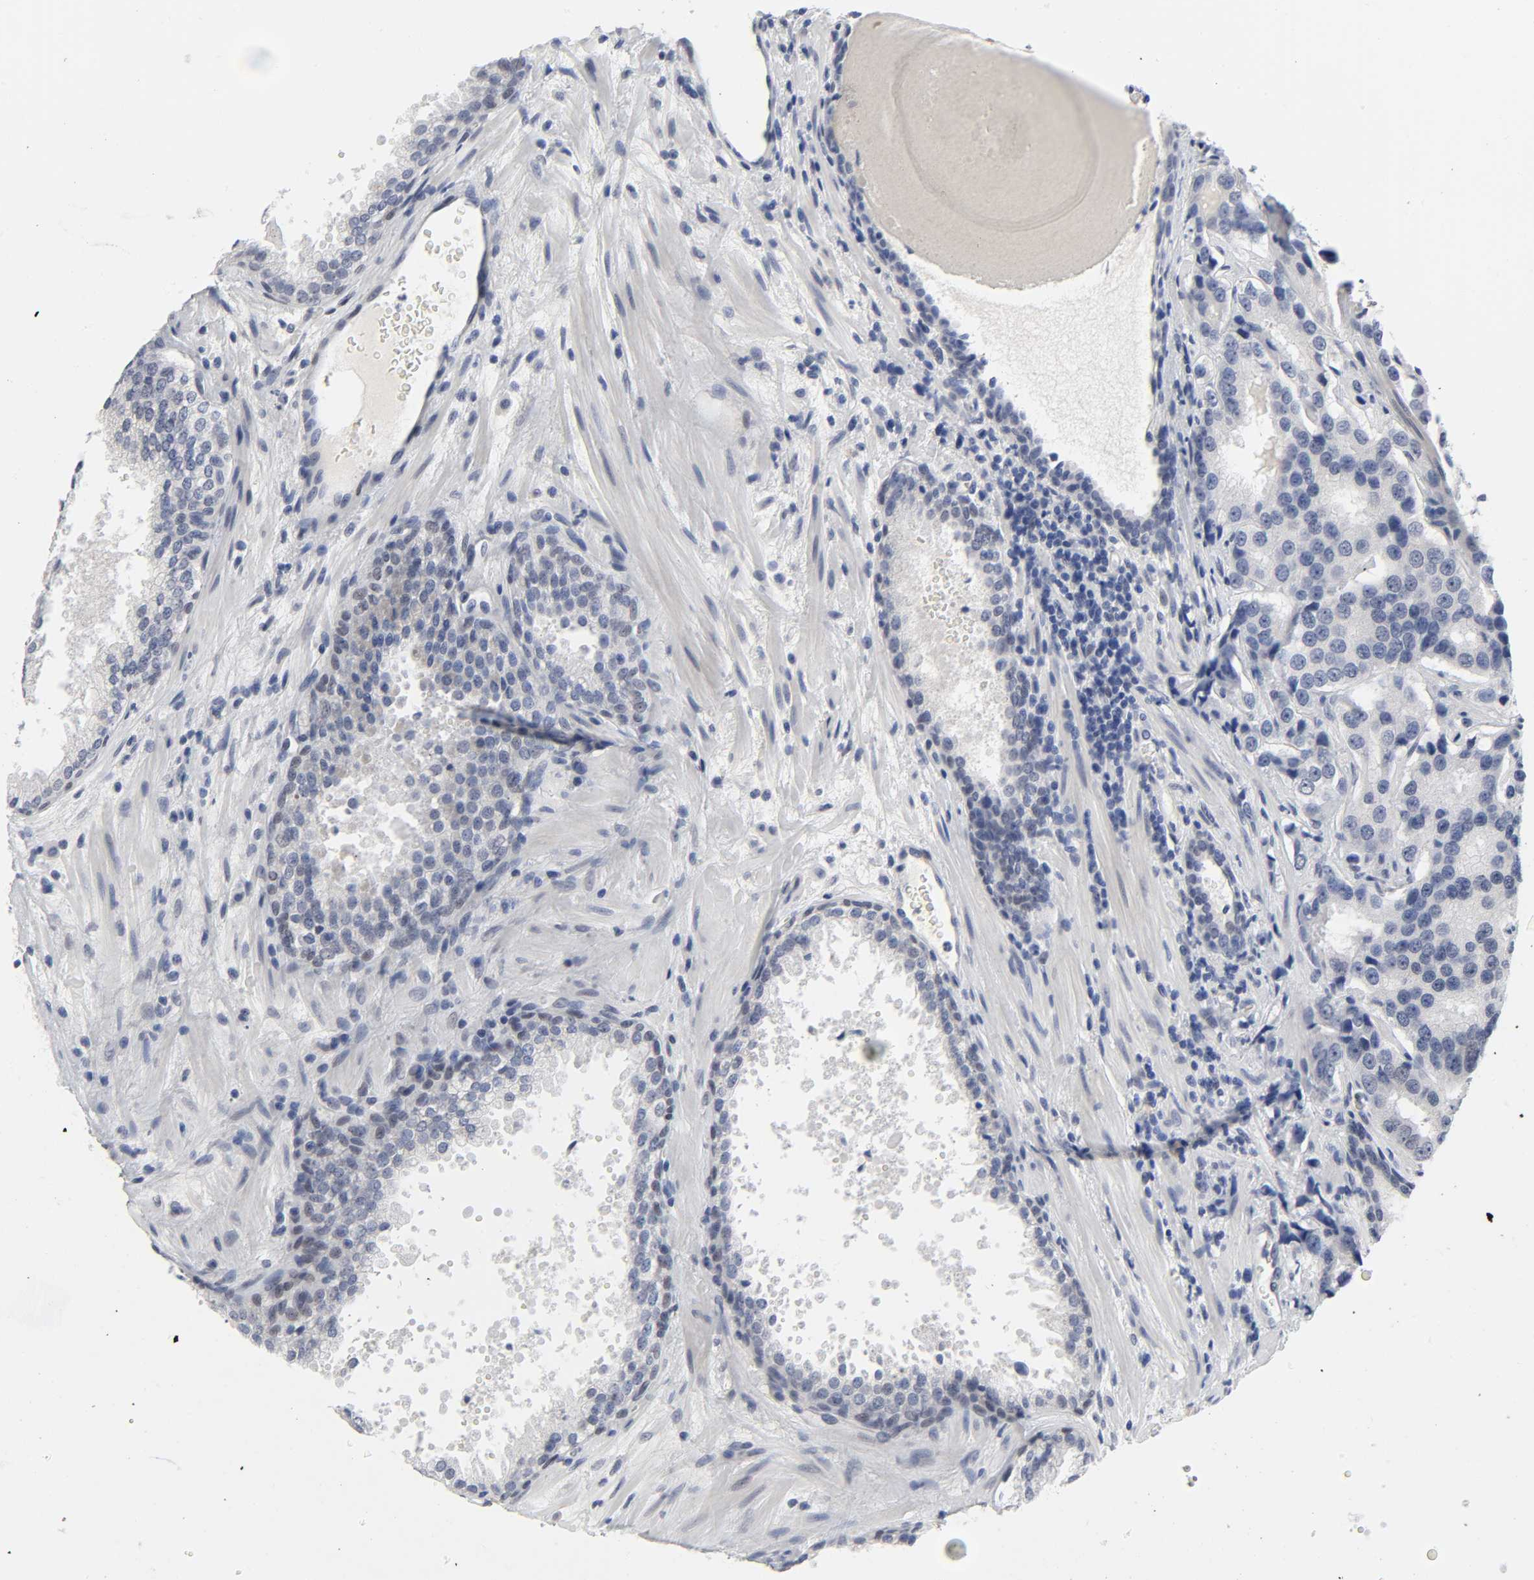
{"staining": {"intensity": "negative", "quantity": "none", "location": "none"}, "tissue": "prostate cancer", "cell_type": "Tumor cells", "image_type": "cancer", "snomed": [{"axis": "morphology", "description": "Adenocarcinoma, High grade"}, {"axis": "topography", "description": "Prostate"}], "caption": "A photomicrograph of human high-grade adenocarcinoma (prostate) is negative for staining in tumor cells. The staining is performed using DAB brown chromogen with nuclei counter-stained in using hematoxylin.", "gene": "SALL2", "patient": {"sex": "male", "age": 58}}